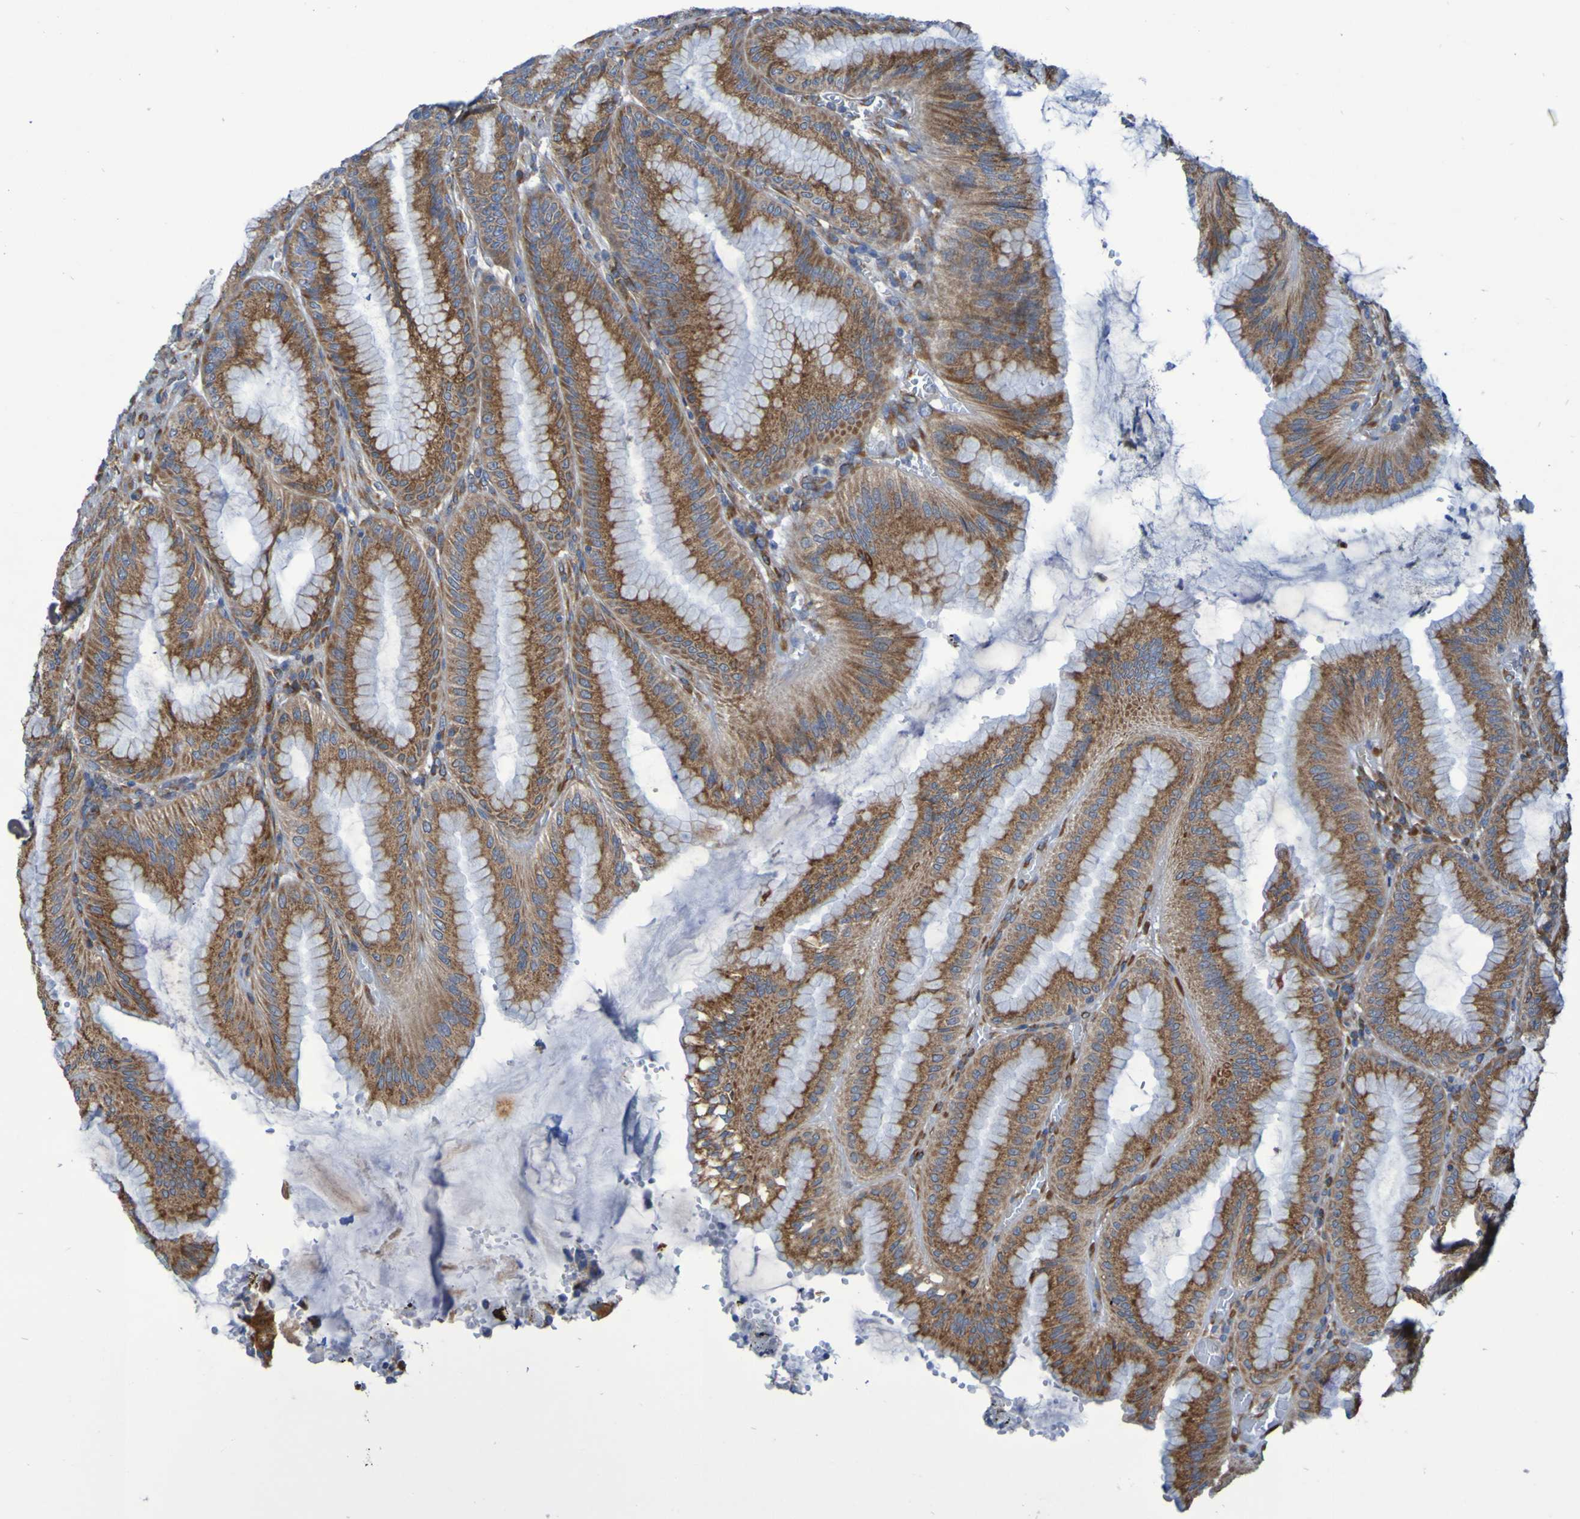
{"staining": {"intensity": "moderate", "quantity": ">75%", "location": "cytoplasmic/membranous"}, "tissue": "stomach", "cell_type": "Glandular cells", "image_type": "normal", "snomed": [{"axis": "morphology", "description": "Normal tissue, NOS"}, {"axis": "topography", "description": "Stomach, lower"}], "caption": "Stomach stained with a protein marker displays moderate staining in glandular cells.", "gene": "FKBP3", "patient": {"sex": "male", "age": 71}}